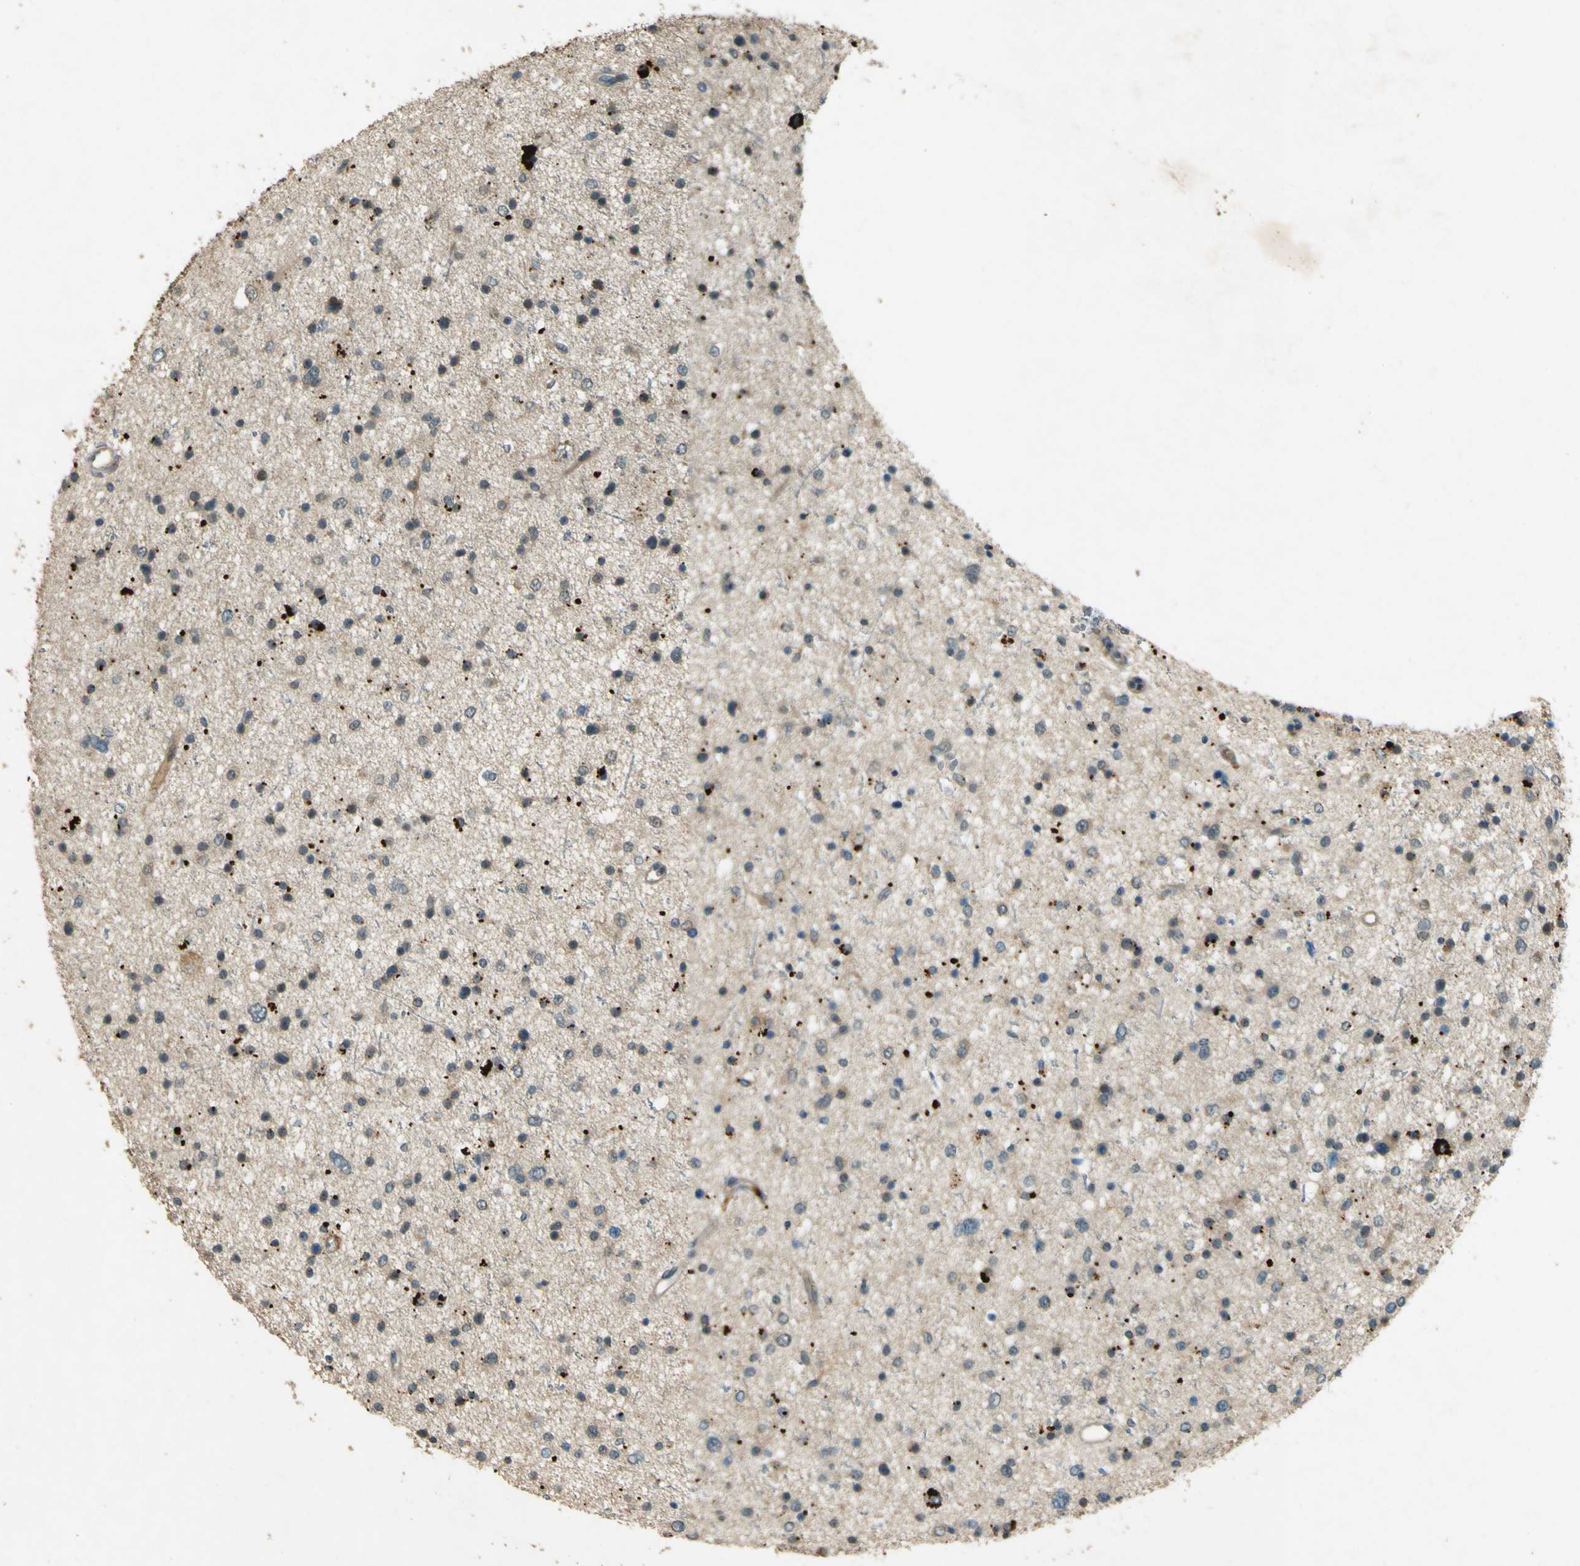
{"staining": {"intensity": "weak", "quantity": "<25%", "location": "cytoplasmic/membranous"}, "tissue": "glioma", "cell_type": "Tumor cells", "image_type": "cancer", "snomed": [{"axis": "morphology", "description": "Glioma, malignant, Low grade"}, {"axis": "topography", "description": "Brain"}], "caption": "Immunohistochemistry (IHC) histopathology image of glioma stained for a protein (brown), which exhibits no positivity in tumor cells.", "gene": "MPDZ", "patient": {"sex": "female", "age": 37}}